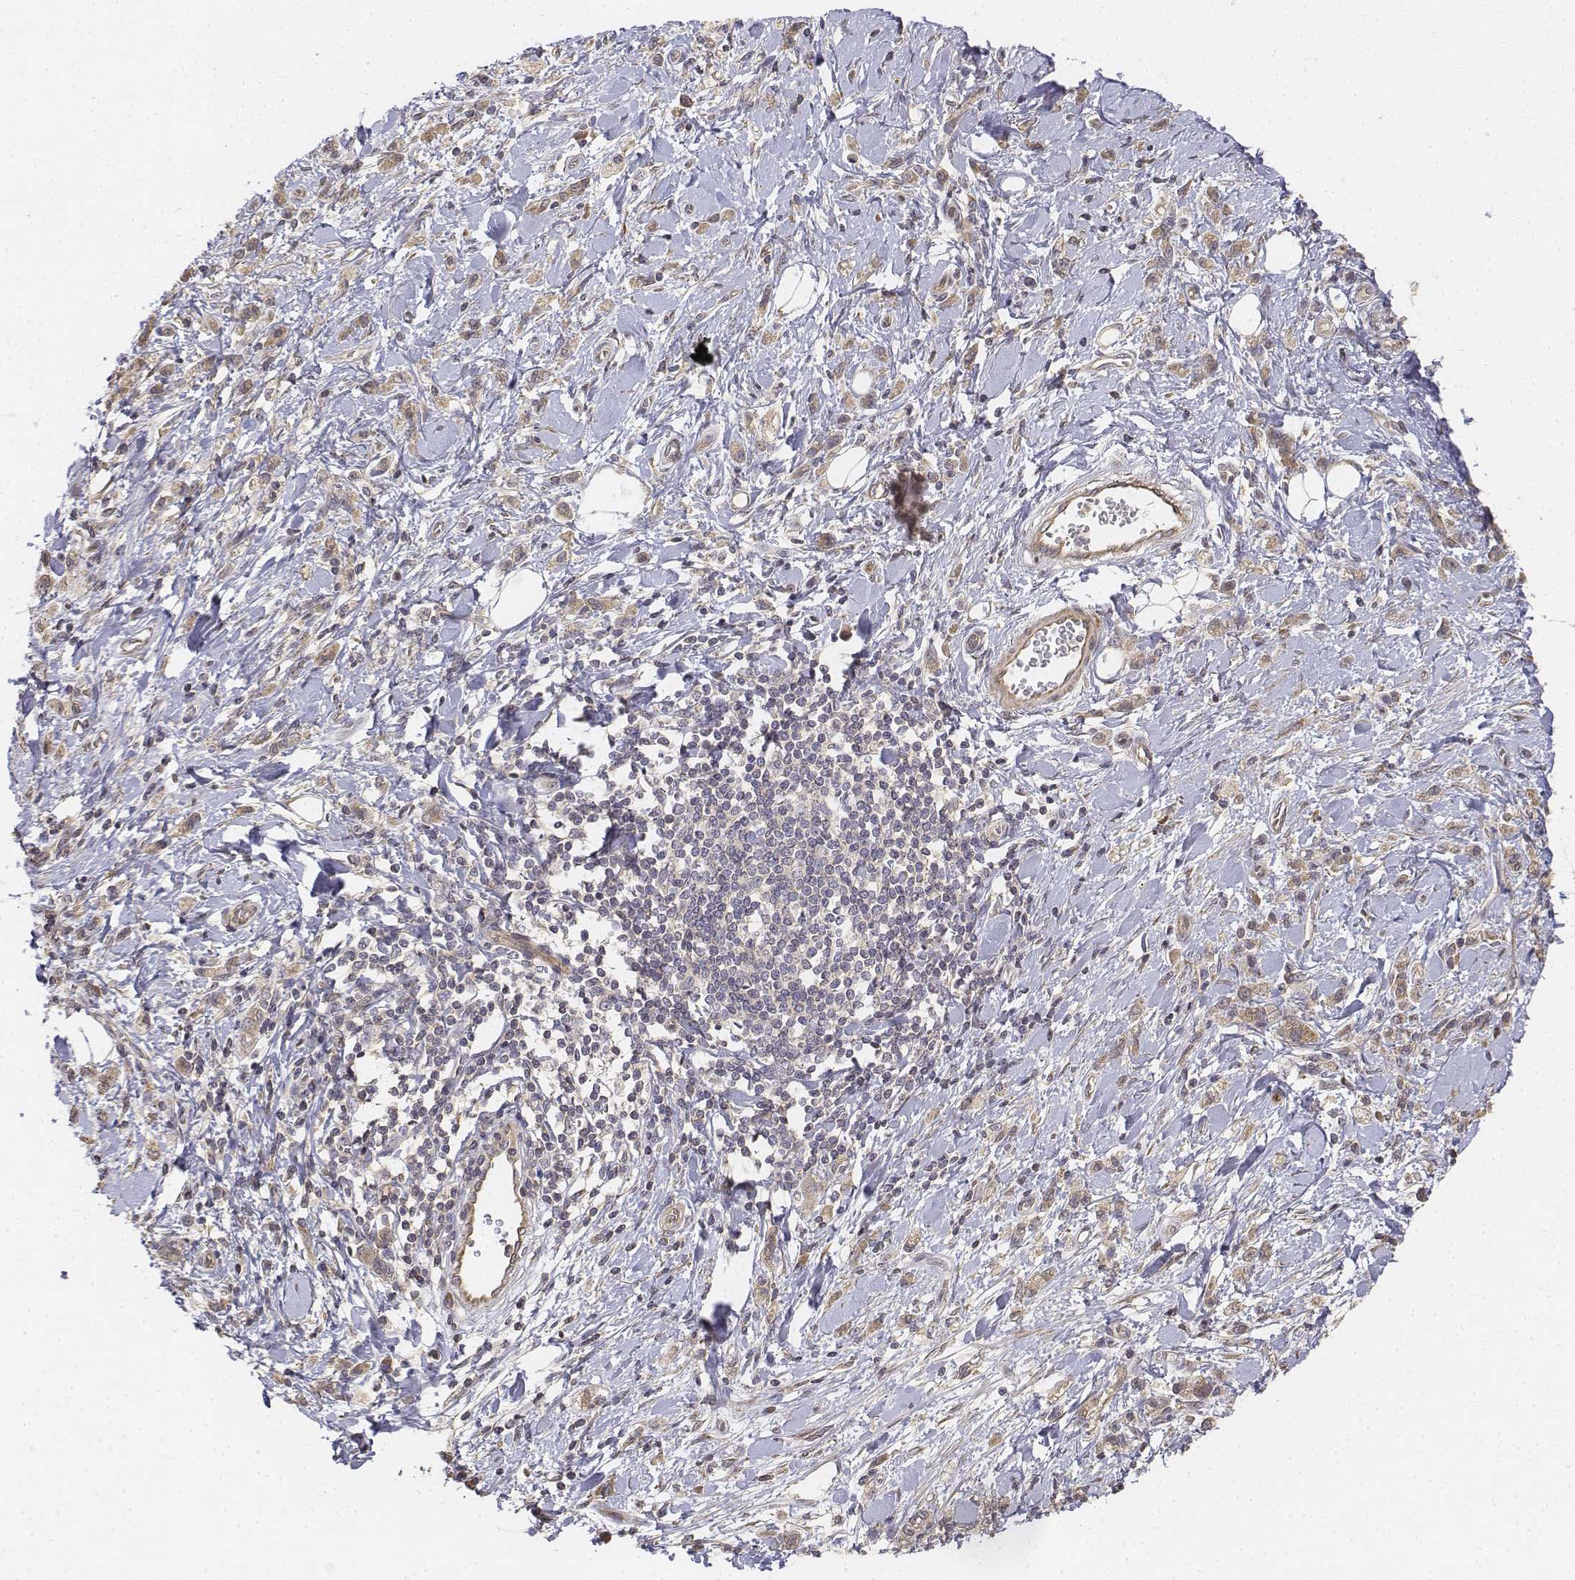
{"staining": {"intensity": "weak", "quantity": ">75%", "location": "cytoplasmic/membranous"}, "tissue": "stomach cancer", "cell_type": "Tumor cells", "image_type": "cancer", "snomed": [{"axis": "morphology", "description": "Adenocarcinoma, NOS"}, {"axis": "topography", "description": "Stomach"}], "caption": "A micrograph of stomach cancer (adenocarcinoma) stained for a protein displays weak cytoplasmic/membranous brown staining in tumor cells.", "gene": "FBXO21", "patient": {"sex": "male", "age": 77}}